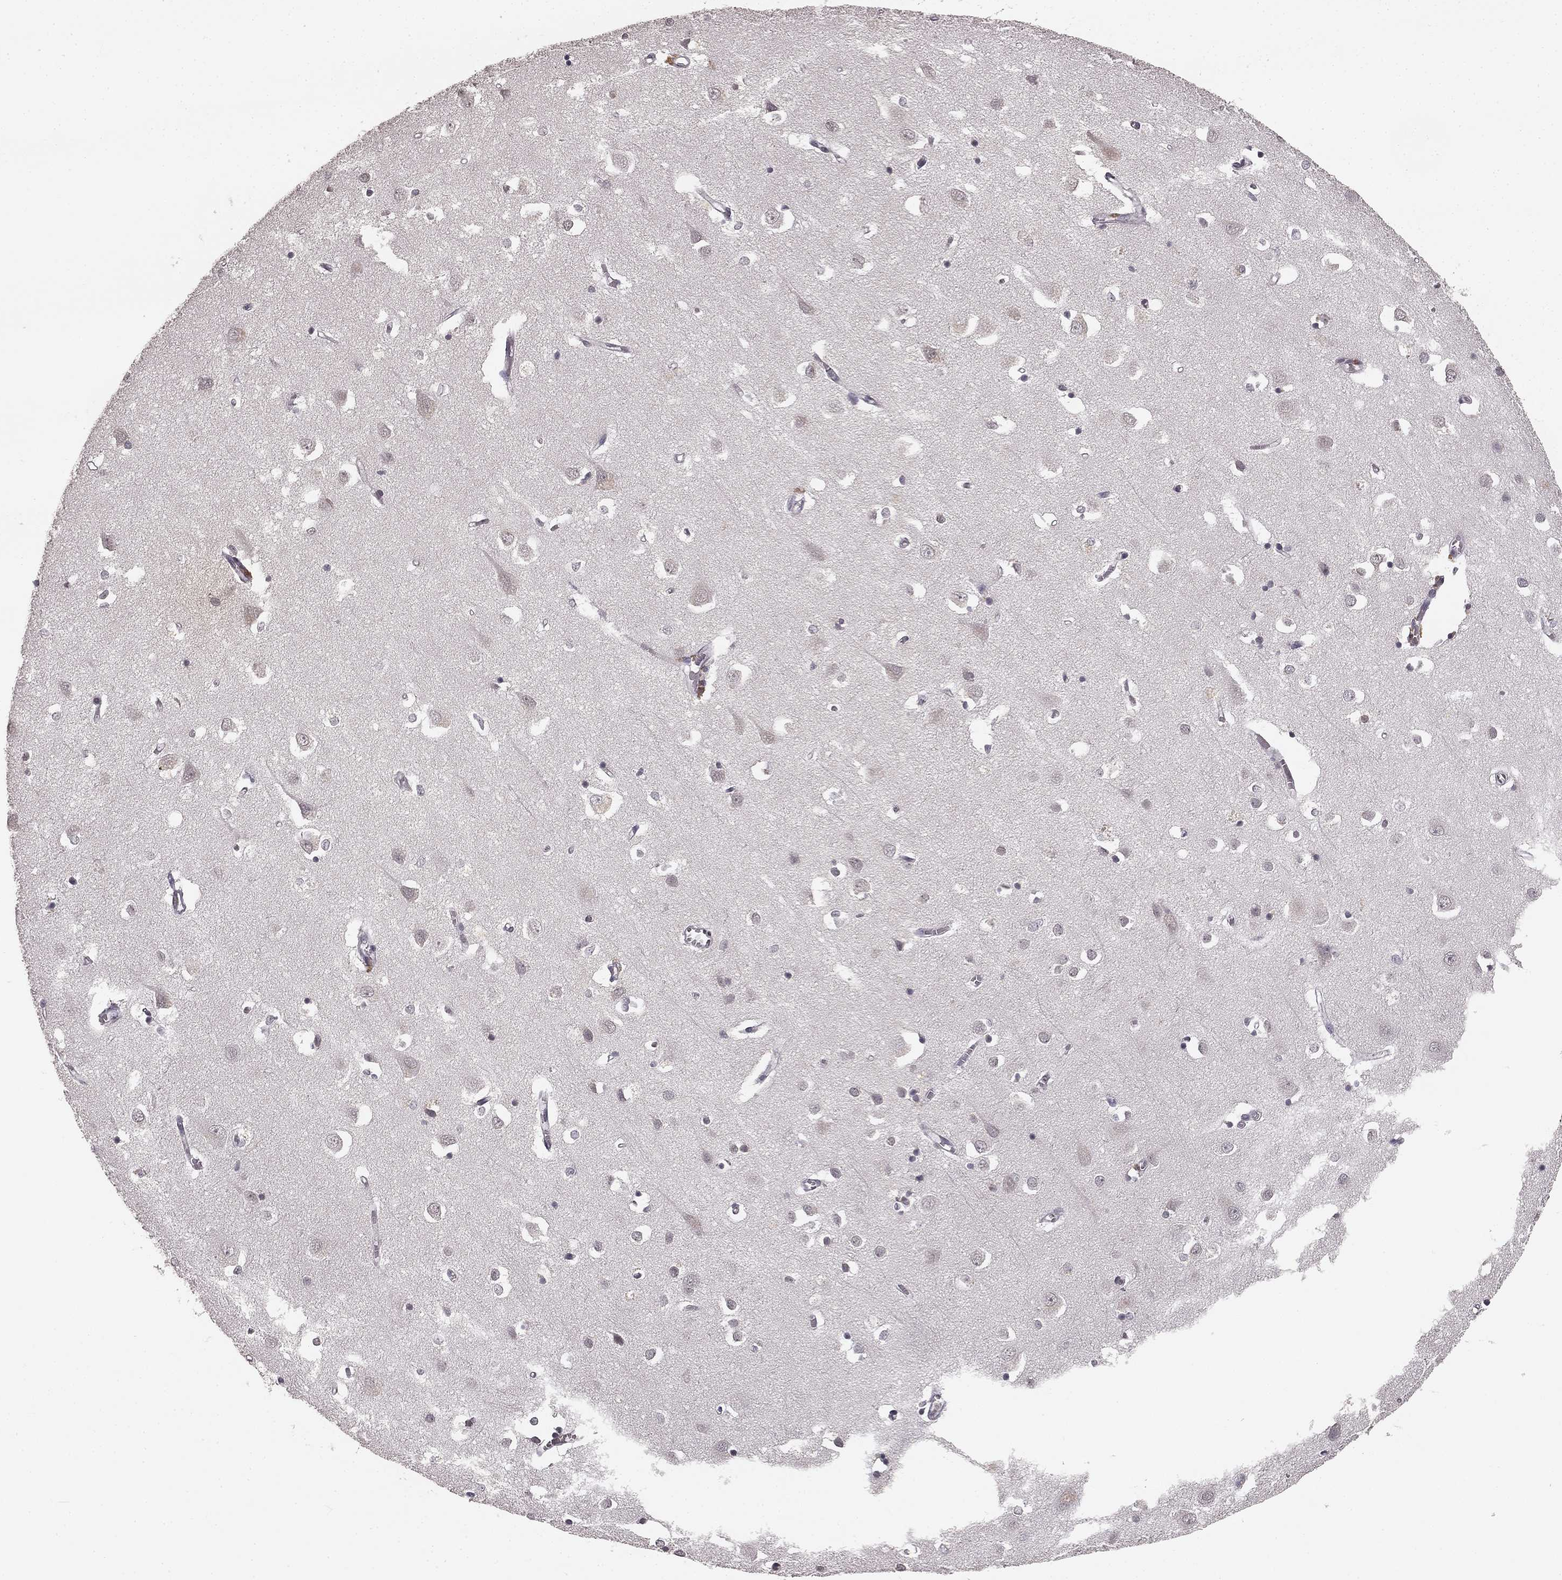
{"staining": {"intensity": "negative", "quantity": "none", "location": "none"}, "tissue": "cerebral cortex", "cell_type": "Endothelial cells", "image_type": "normal", "snomed": [{"axis": "morphology", "description": "Normal tissue, NOS"}, {"axis": "topography", "description": "Cerebral cortex"}], "caption": "The photomicrograph shows no significant expression in endothelial cells of cerebral cortex. (DAB immunohistochemistry visualized using brightfield microscopy, high magnification).", "gene": "HCN4", "patient": {"sex": "male", "age": 70}}